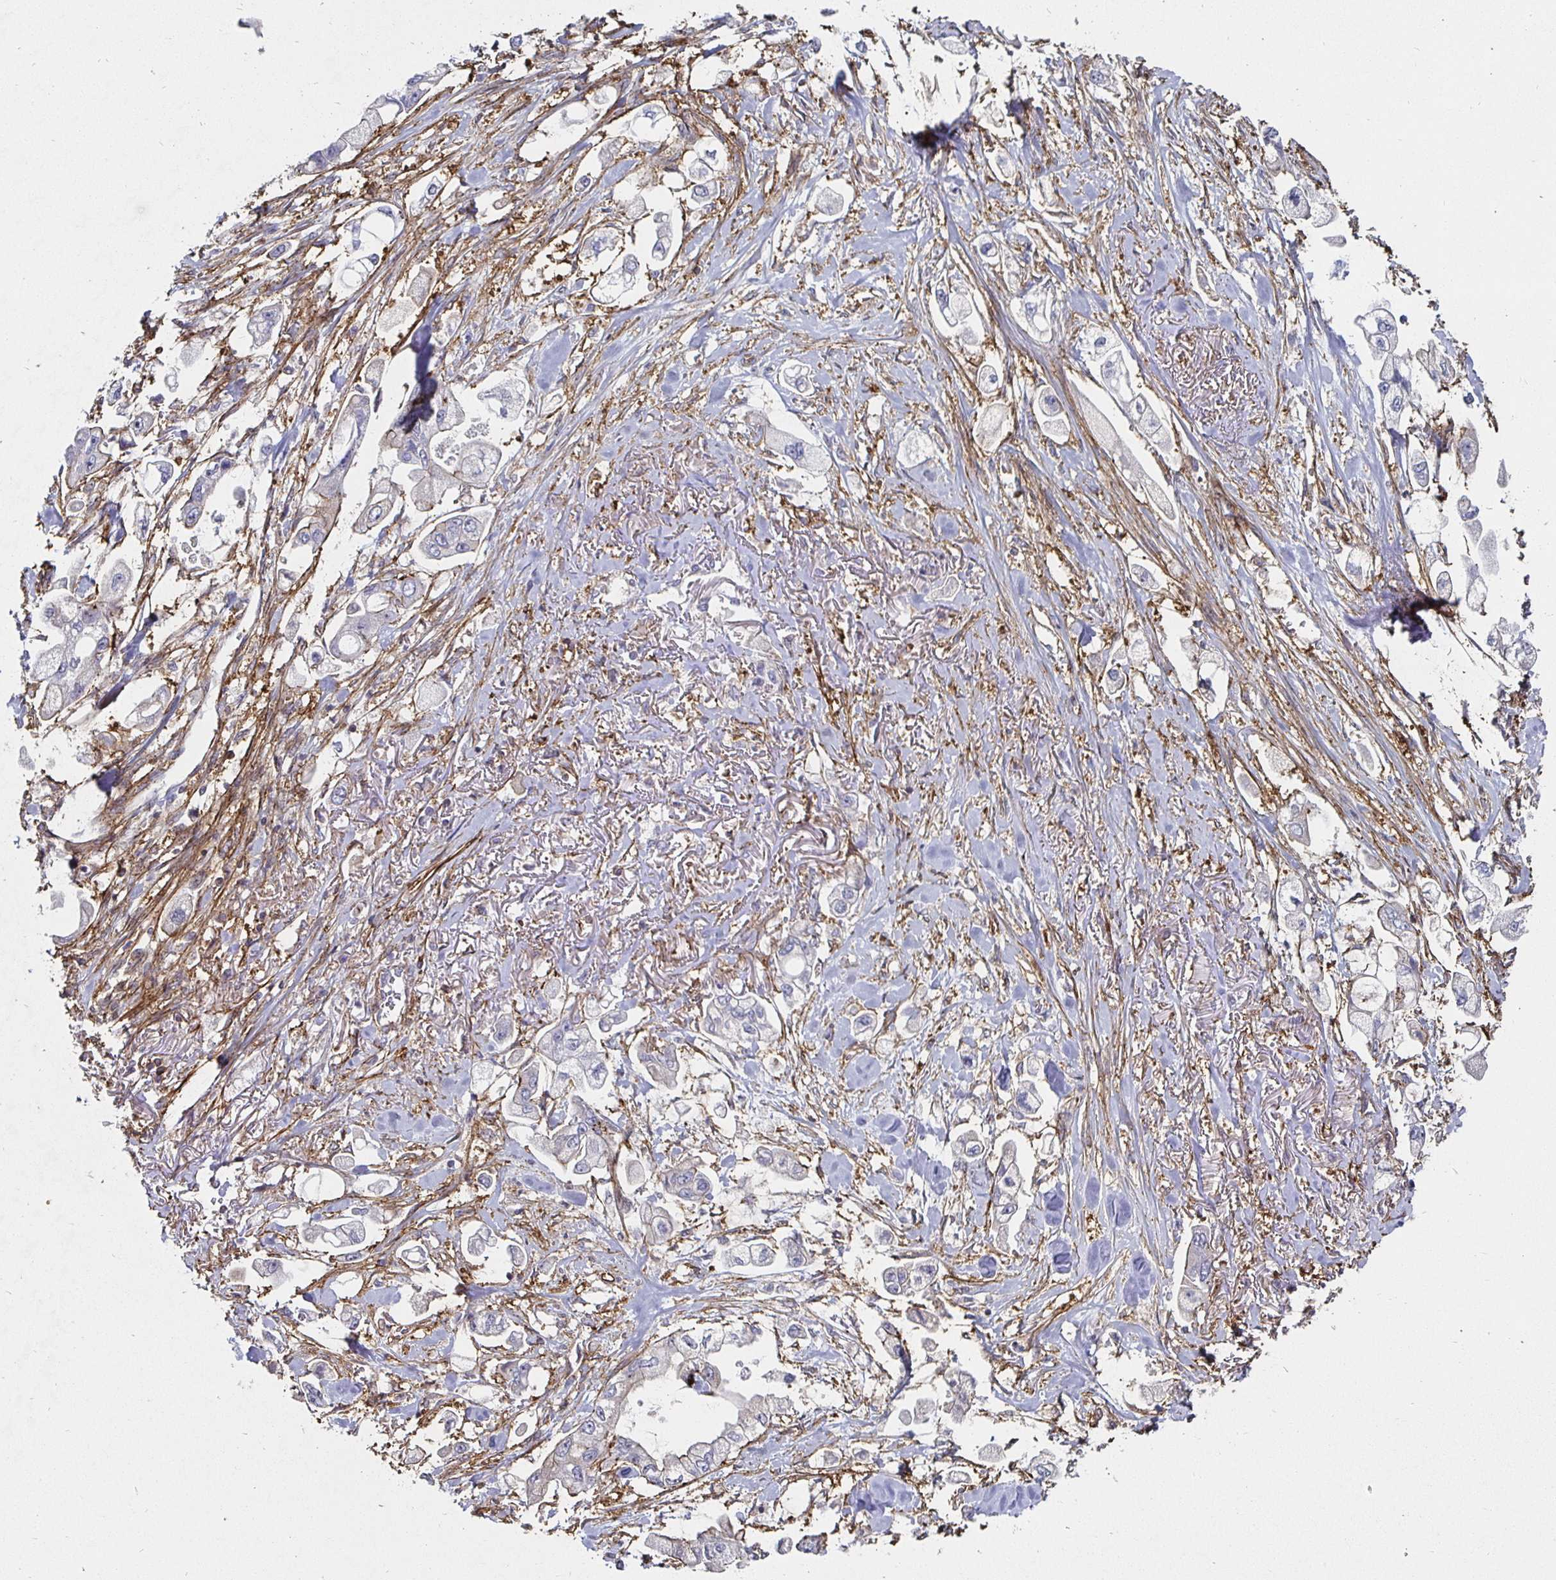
{"staining": {"intensity": "negative", "quantity": "none", "location": "none"}, "tissue": "stomach cancer", "cell_type": "Tumor cells", "image_type": "cancer", "snomed": [{"axis": "morphology", "description": "Adenocarcinoma, NOS"}, {"axis": "topography", "description": "Stomach"}], "caption": "An image of stomach cancer (adenocarcinoma) stained for a protein shows no brown staining in tumor cells.", "gene": "GJA4", "patient": {"sex": "male", "age": 62}}